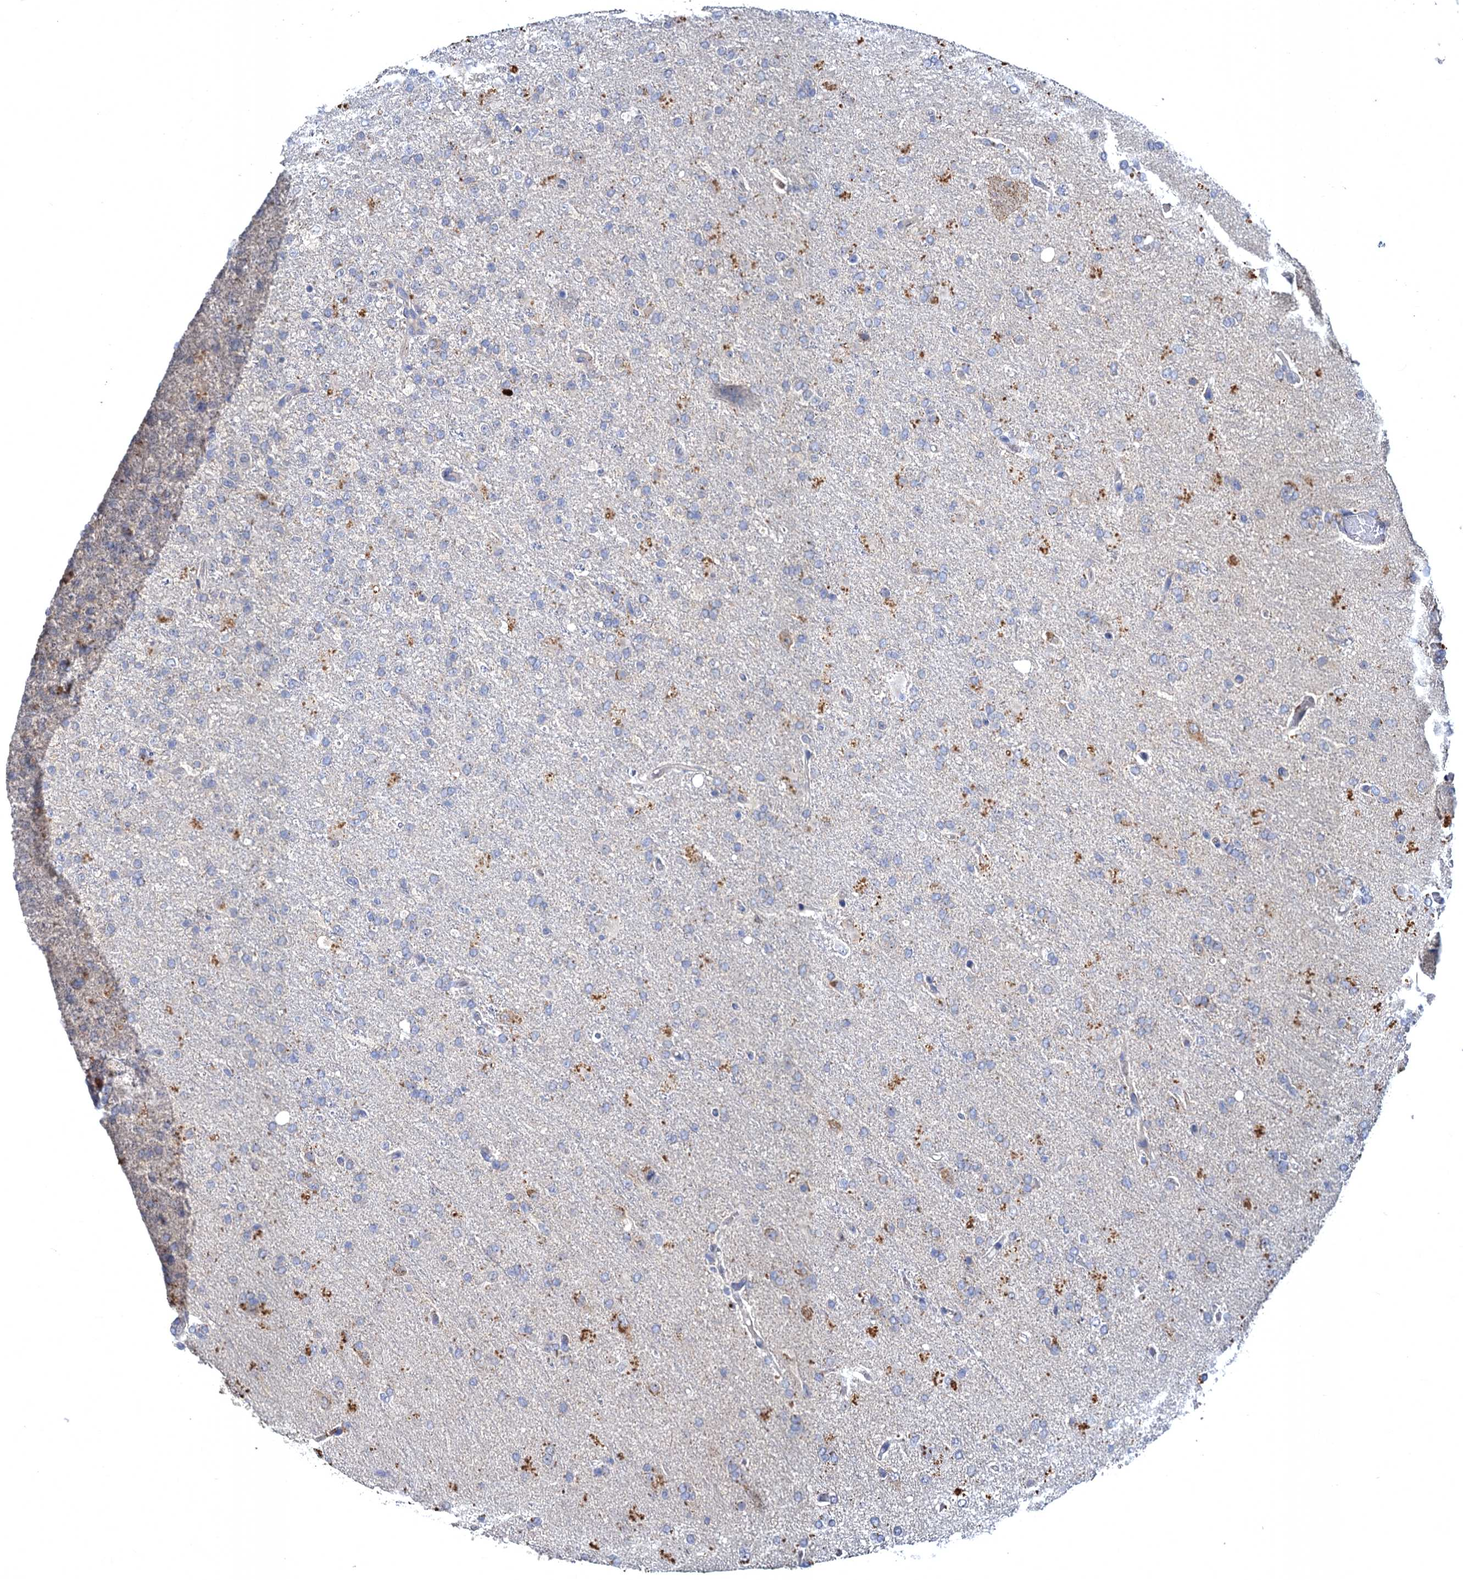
{"staining": {"intensity": "negative", "quantity": "none", "location": "none"}, "tissue": "glioma", "cell_type": "Tumor cells", "image_type": "cancer", "snomed": [{"axis": "morphology", "description": "Glioma, malignant, High grade"}, {"axis": "topography", "description": "Brain"}], "caption": "Immunohistochemical staining of human glioma shows no significant positivity in tumor cells.", "gene": "ATP9A", "patient": {"sex": "female", "age": 74}}